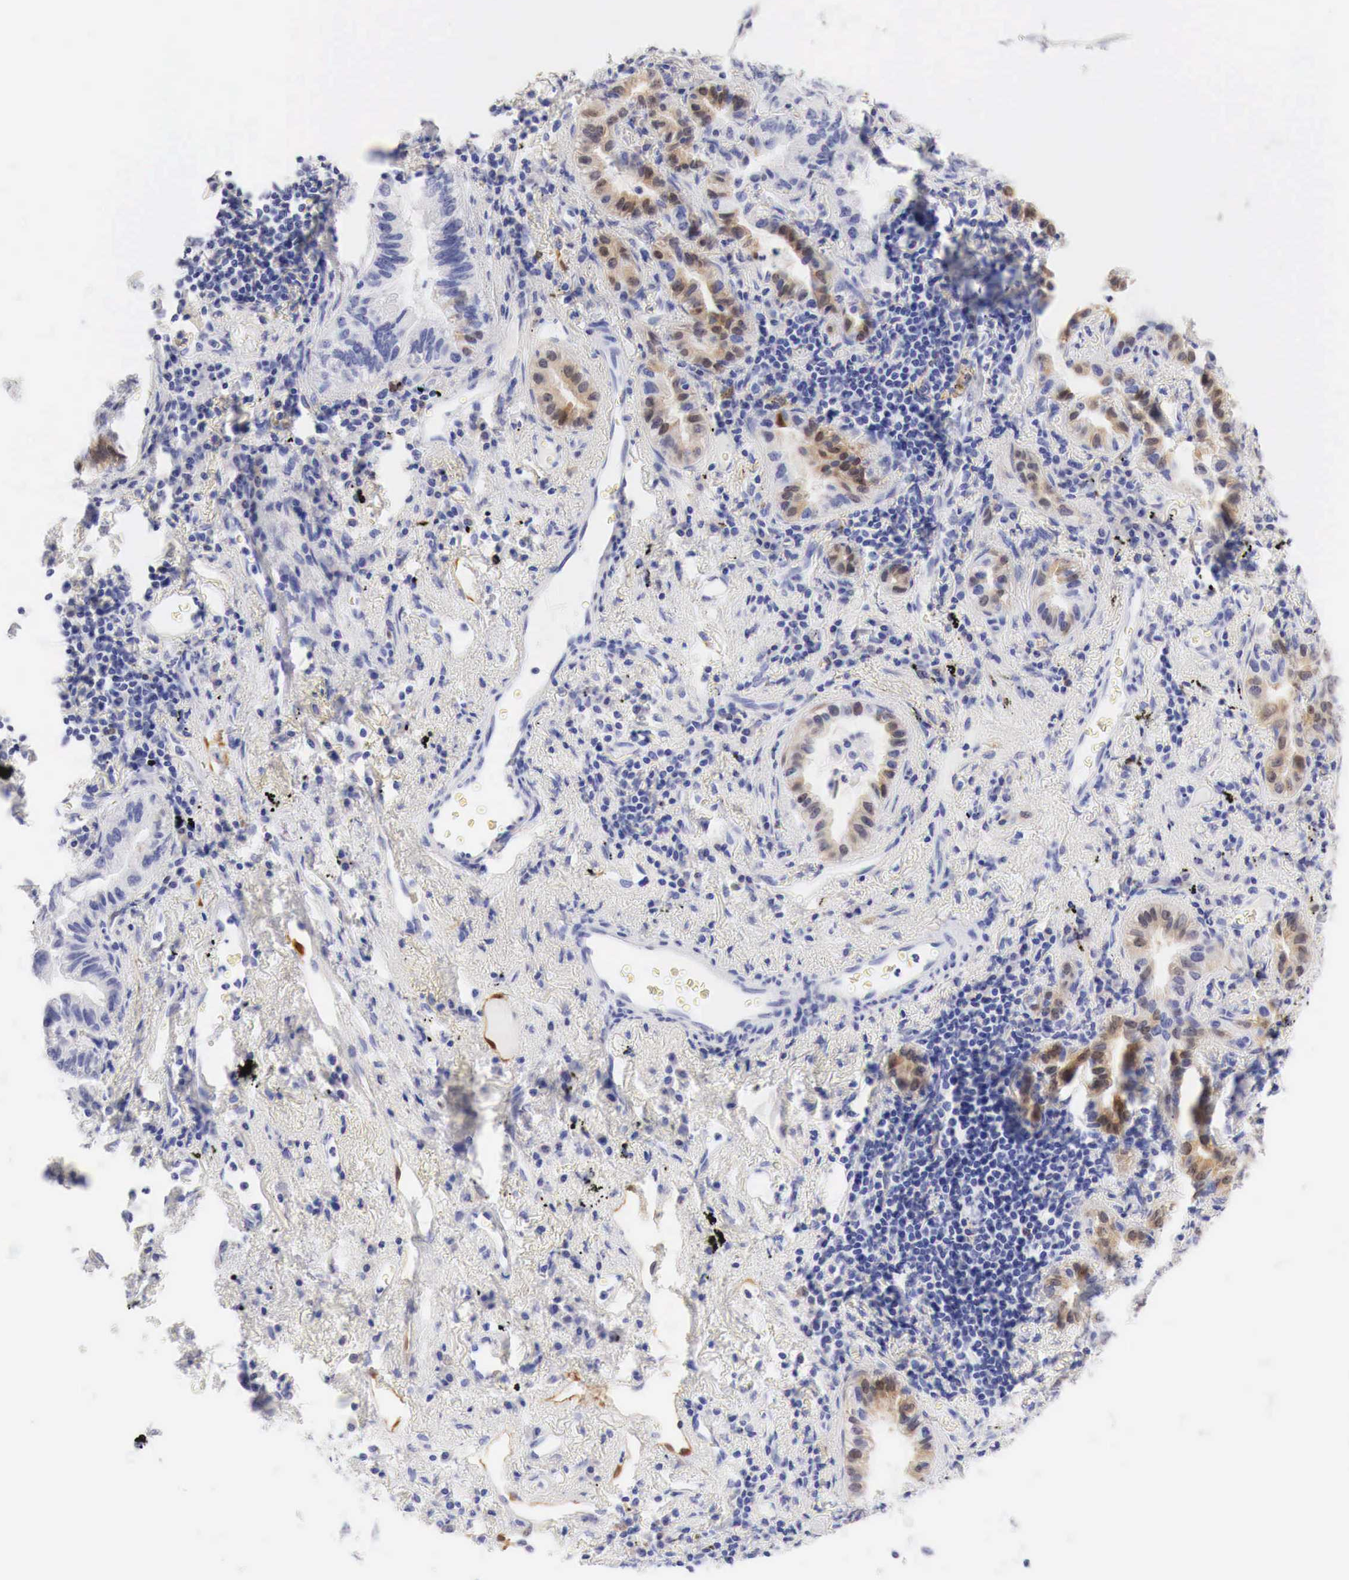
{"staining": {"intensity": "moderate", "quantity": "<25%", "location": "cytoplasmic/membranous"}, "tissue": "lung cancer", "cell_type": "Tumor cells", "image_type": "cancer", "snomed": [{"axis": "morphology", "description": "Adenocarcinoma, NOS"}, {"axis": "topography", "description": "Lung"}], "caption": "Lung adenocarcinoma stained for a protein (brown) demonstrates moderate cytoplasmic/membranous positive staining in approximately <25% of tumor cells.", "gene": "CDKN2A", "patient": {"sex": "female", "age": 50}}